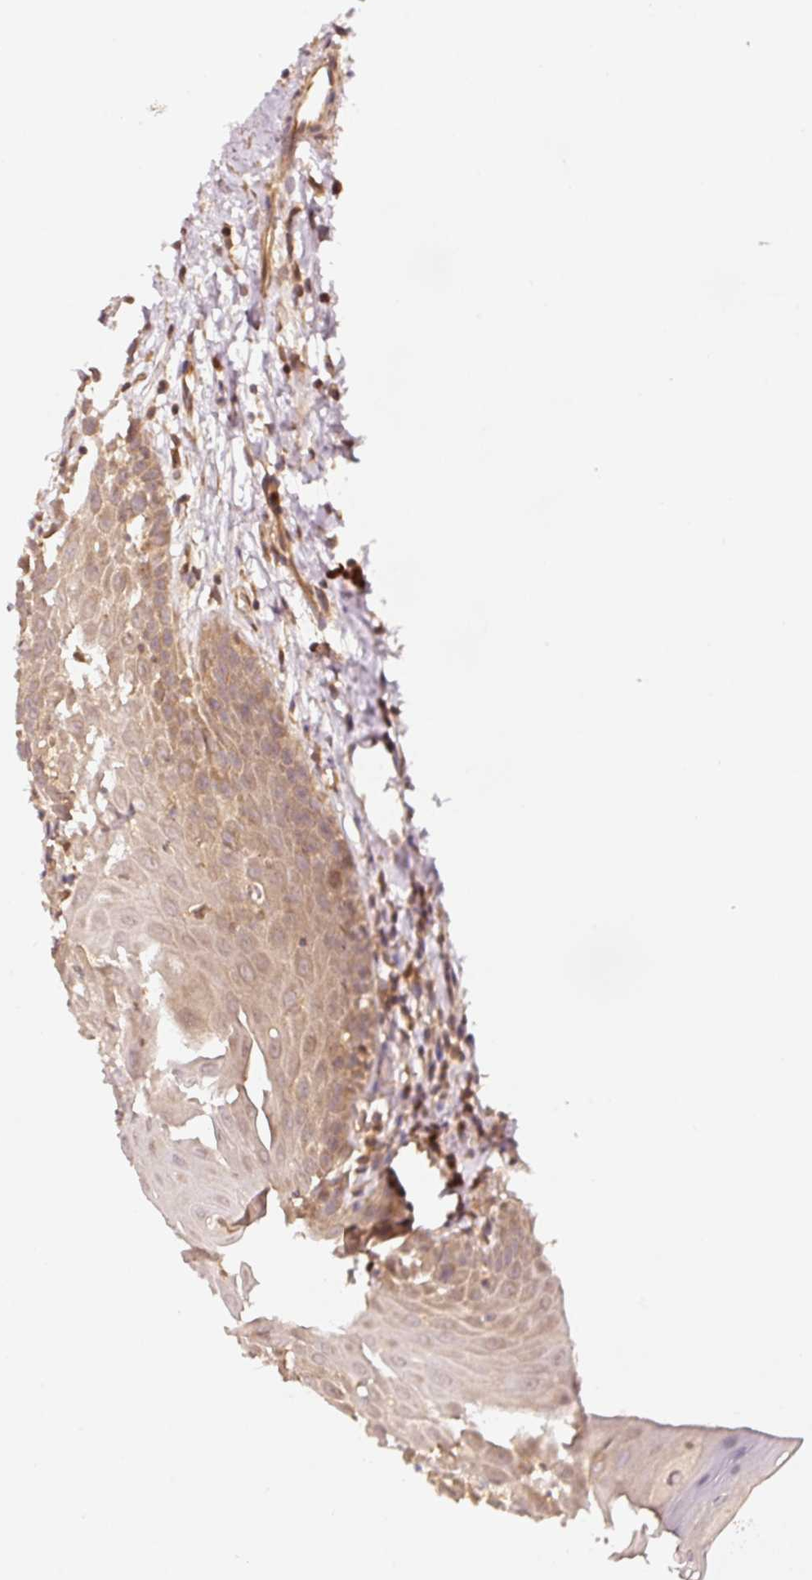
{"staining": {"intensity": "moderate", "quantity": ">75%", "location": "cytoplasmic/membranous"}, "tissue": "oral mucosa", "cell_type": "Squamous epithelial cells", "image_type": "normal", "snomed": [{"axis": "morphology", "description": "Normal tissue, NOS"}, {"axis": "topography", "description": "Oral tissue"}, {"axis": "topography", "description": "Tounge, NOS"}], "caption": "Brown immunohistochemical staining in unremarkable human oral mucosa reveals moderate cytoplasmic/membranous staining in approximately >75% of squamous epithelial cells. Nuclei are stained in blue.", "gene": "RRAS2", "patient": {"sex": "female", "age": 59}}